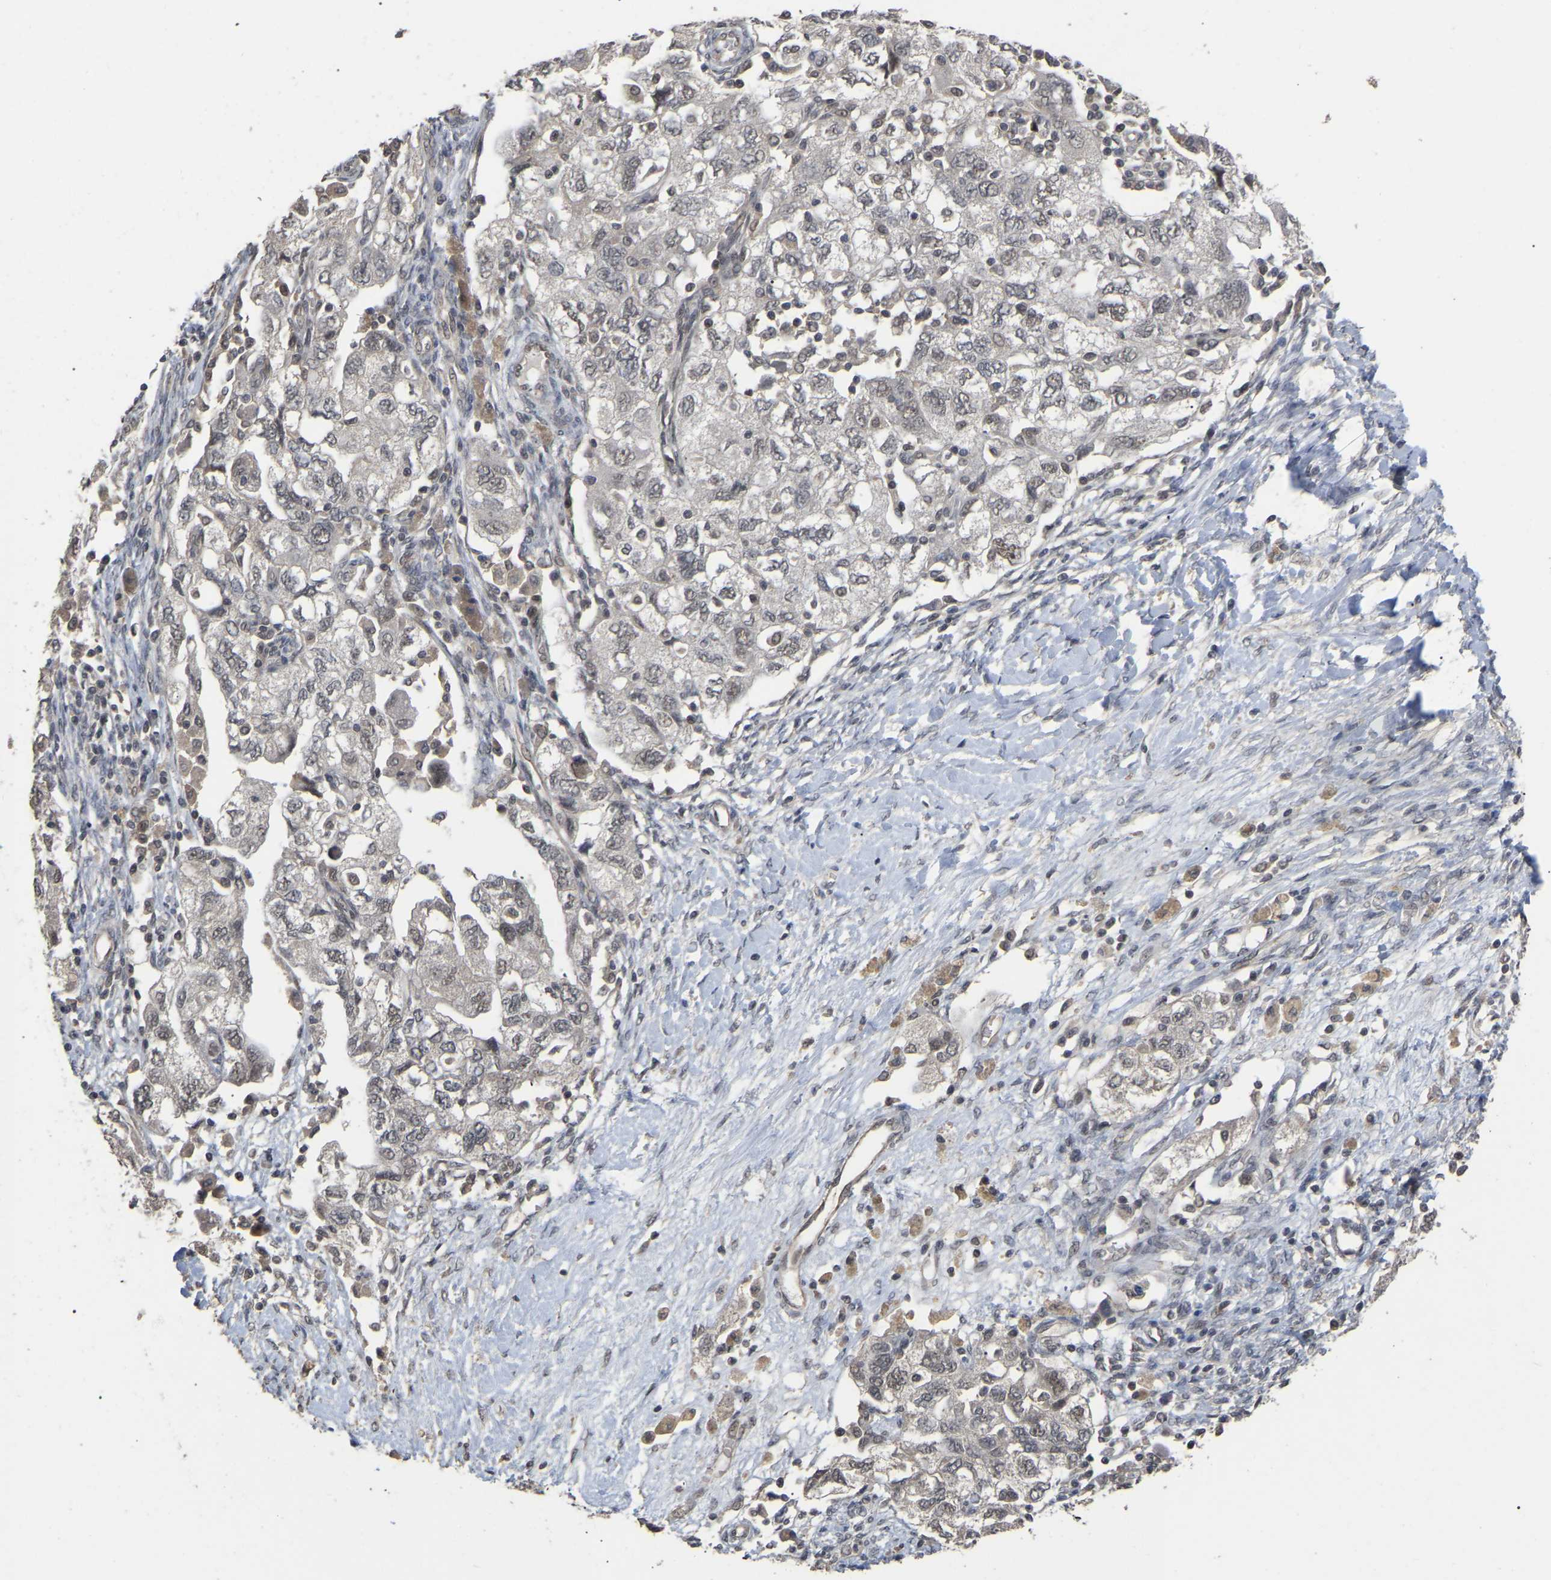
{"staining": {"intensity": "weak", "quantity": "25%-75%", "location": "nuclear"}, "tissue": "ovarian cancer", "cell_type": "Tumor cells", "image_type": "cancer", "snomed": [{"axis": "morphology", "description": "Carcinoma, NOS"}, {"axis": "morphology", "description": "Cystadenocarcinoma, serous, NOS"}, {"axis": "topography", "description": "Ovary"}], "caption": "There is low levels of weak nuclear staining in tumor cells of ovarian cancer (serous cystadenocarcinoma), as demonstrated by immunohistochemical staining (brown color).", "gene": "JAZF1", "patient": {"sex": "female", "age": 69}}